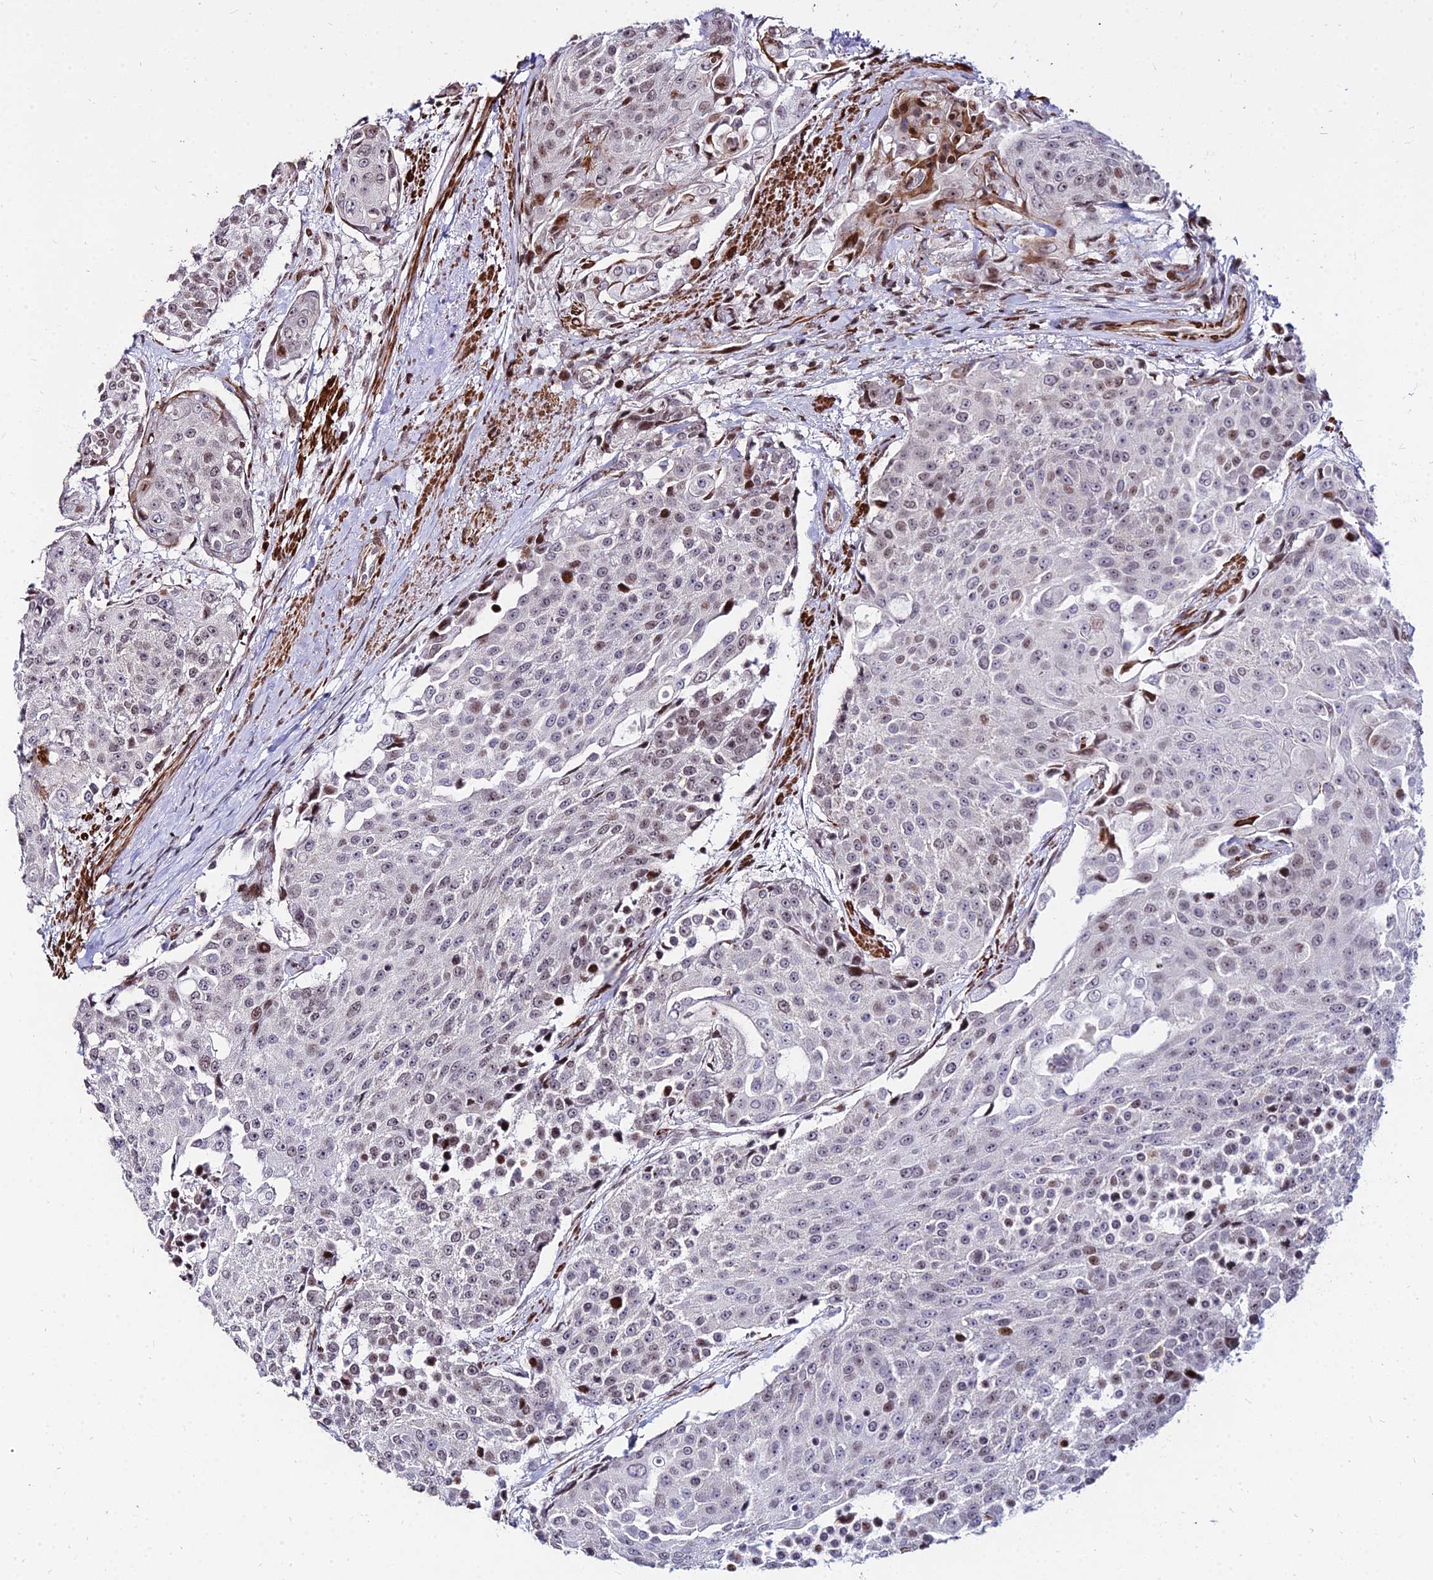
{"staining": {"intensity": "weak", "quantity": "<25%", "location": "nuclear"}, "tissue": "urothelial cancer", "cell_type": "Tumor cells", "image_type": "cancer", "snomed": [{"axis": "morphology", "description": "Urothelial carcinoma, High grade"}, {"axis": "topography", "description": "Urinary bladder"}], "caption": "Tumor cells show no significant staining in urothelial carcinoma (high-grade).", "gene": "NYAP2", "patient": {"sex": "female", "age": 63}}